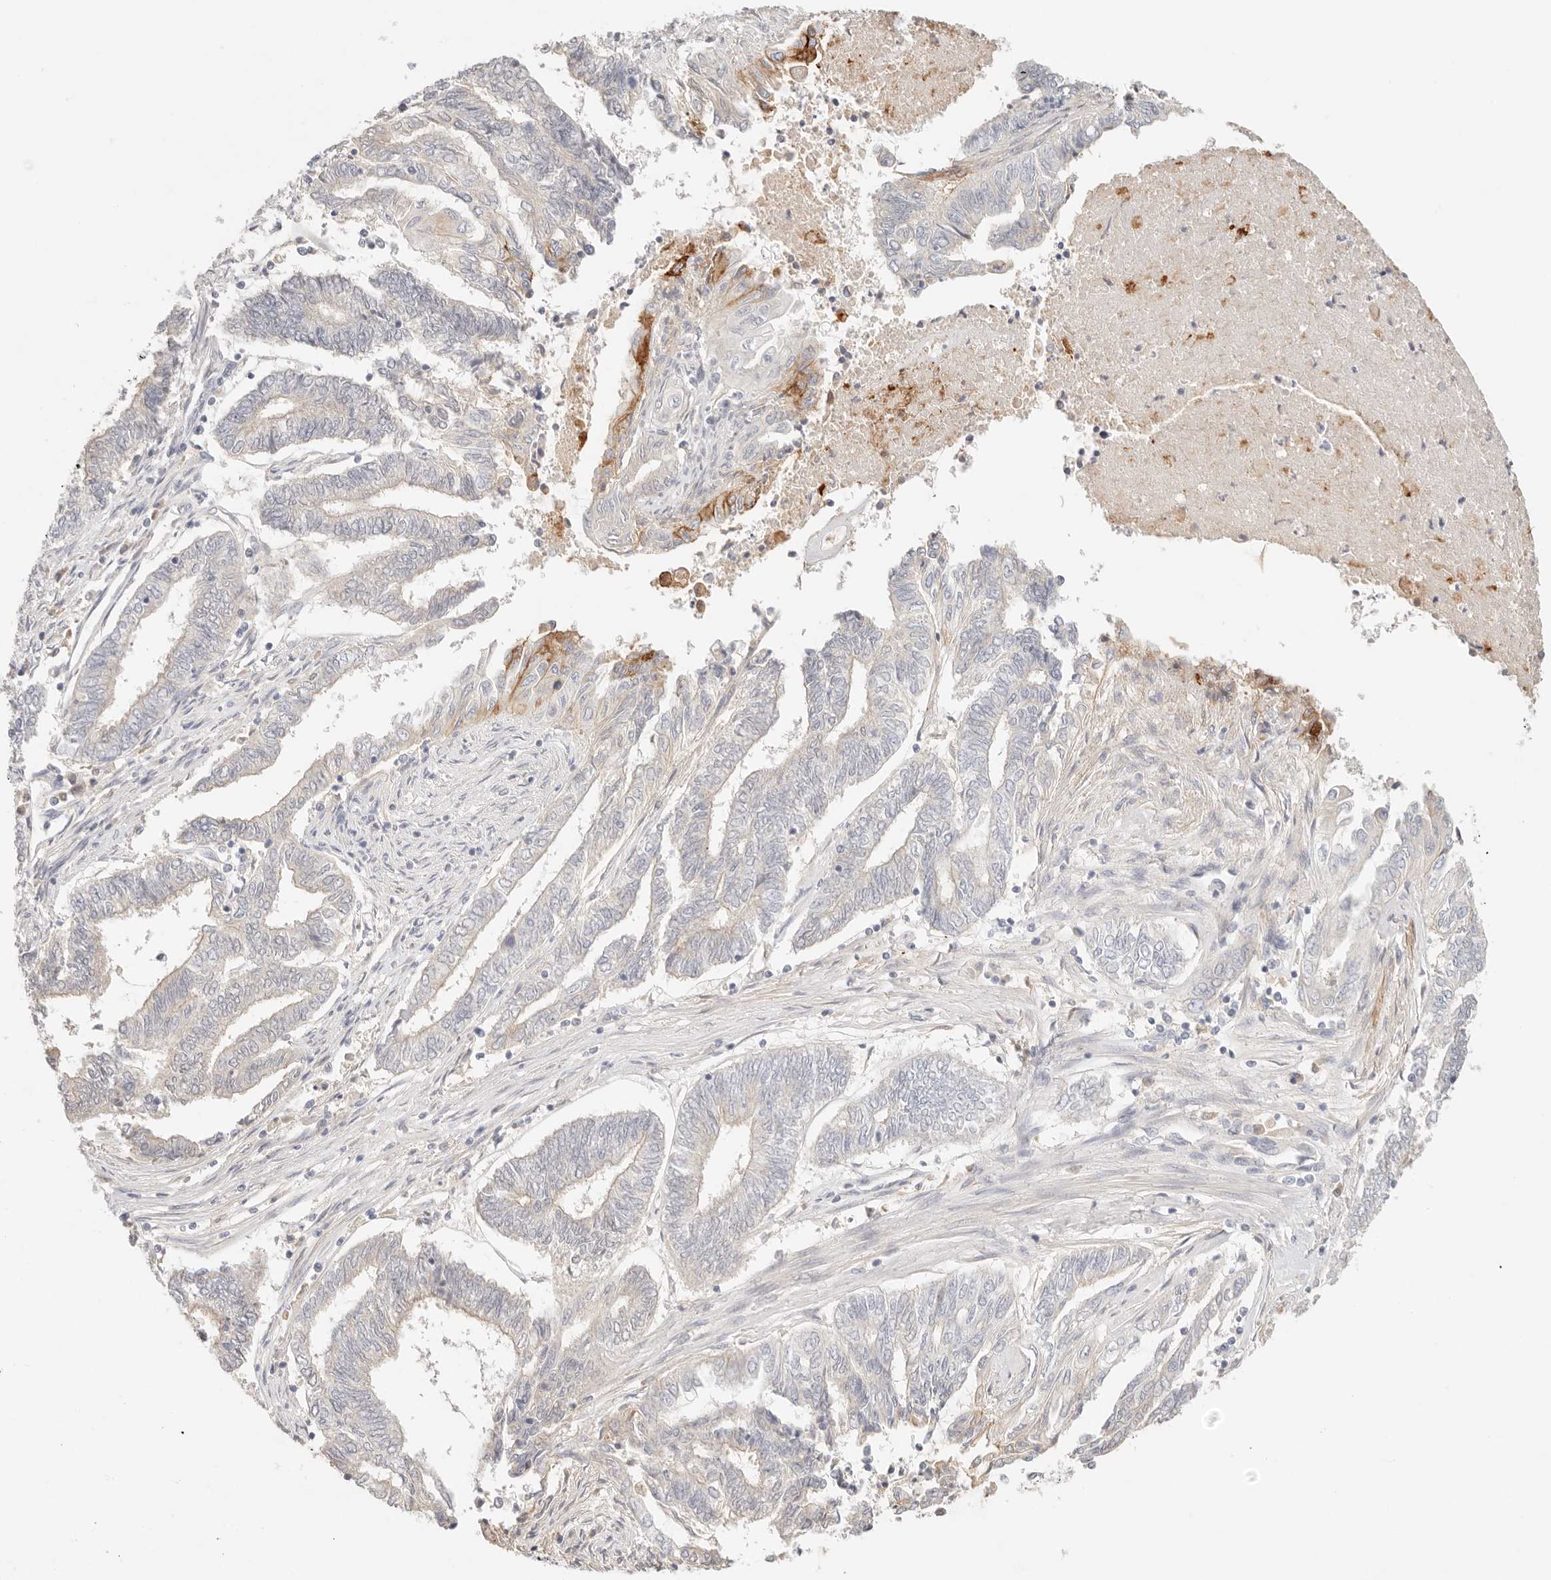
{"staining": {"intensity": "moderate", "quantity": "<25%", "location": "cytoplasmic/membranous"}, "tissue": "endometrial cancer", "cell_type": "Tumor cells", "image_type": "cancer", "snomed": [{"axis": "morphology", "description": "Adenocarcinoma, NOS"}, {"axis": "topography", "description": "Uterus"}, {"axis": "topography", "description": "Endometrium"}], "caption": "High-magnification brightfield microscopy of endometrial cancer (adenocarcinoma) stained with DAB (brown) and counterstained with hematoxylin (blue). tumor cells exhibit moderate cytoplasmic/membranous expression is identified in about<25% of cells. The protein is shown in brown color, while the nuclei are stained blue.", "gene": "CEP120", "patient": {"sex": "female", "age": 70}}